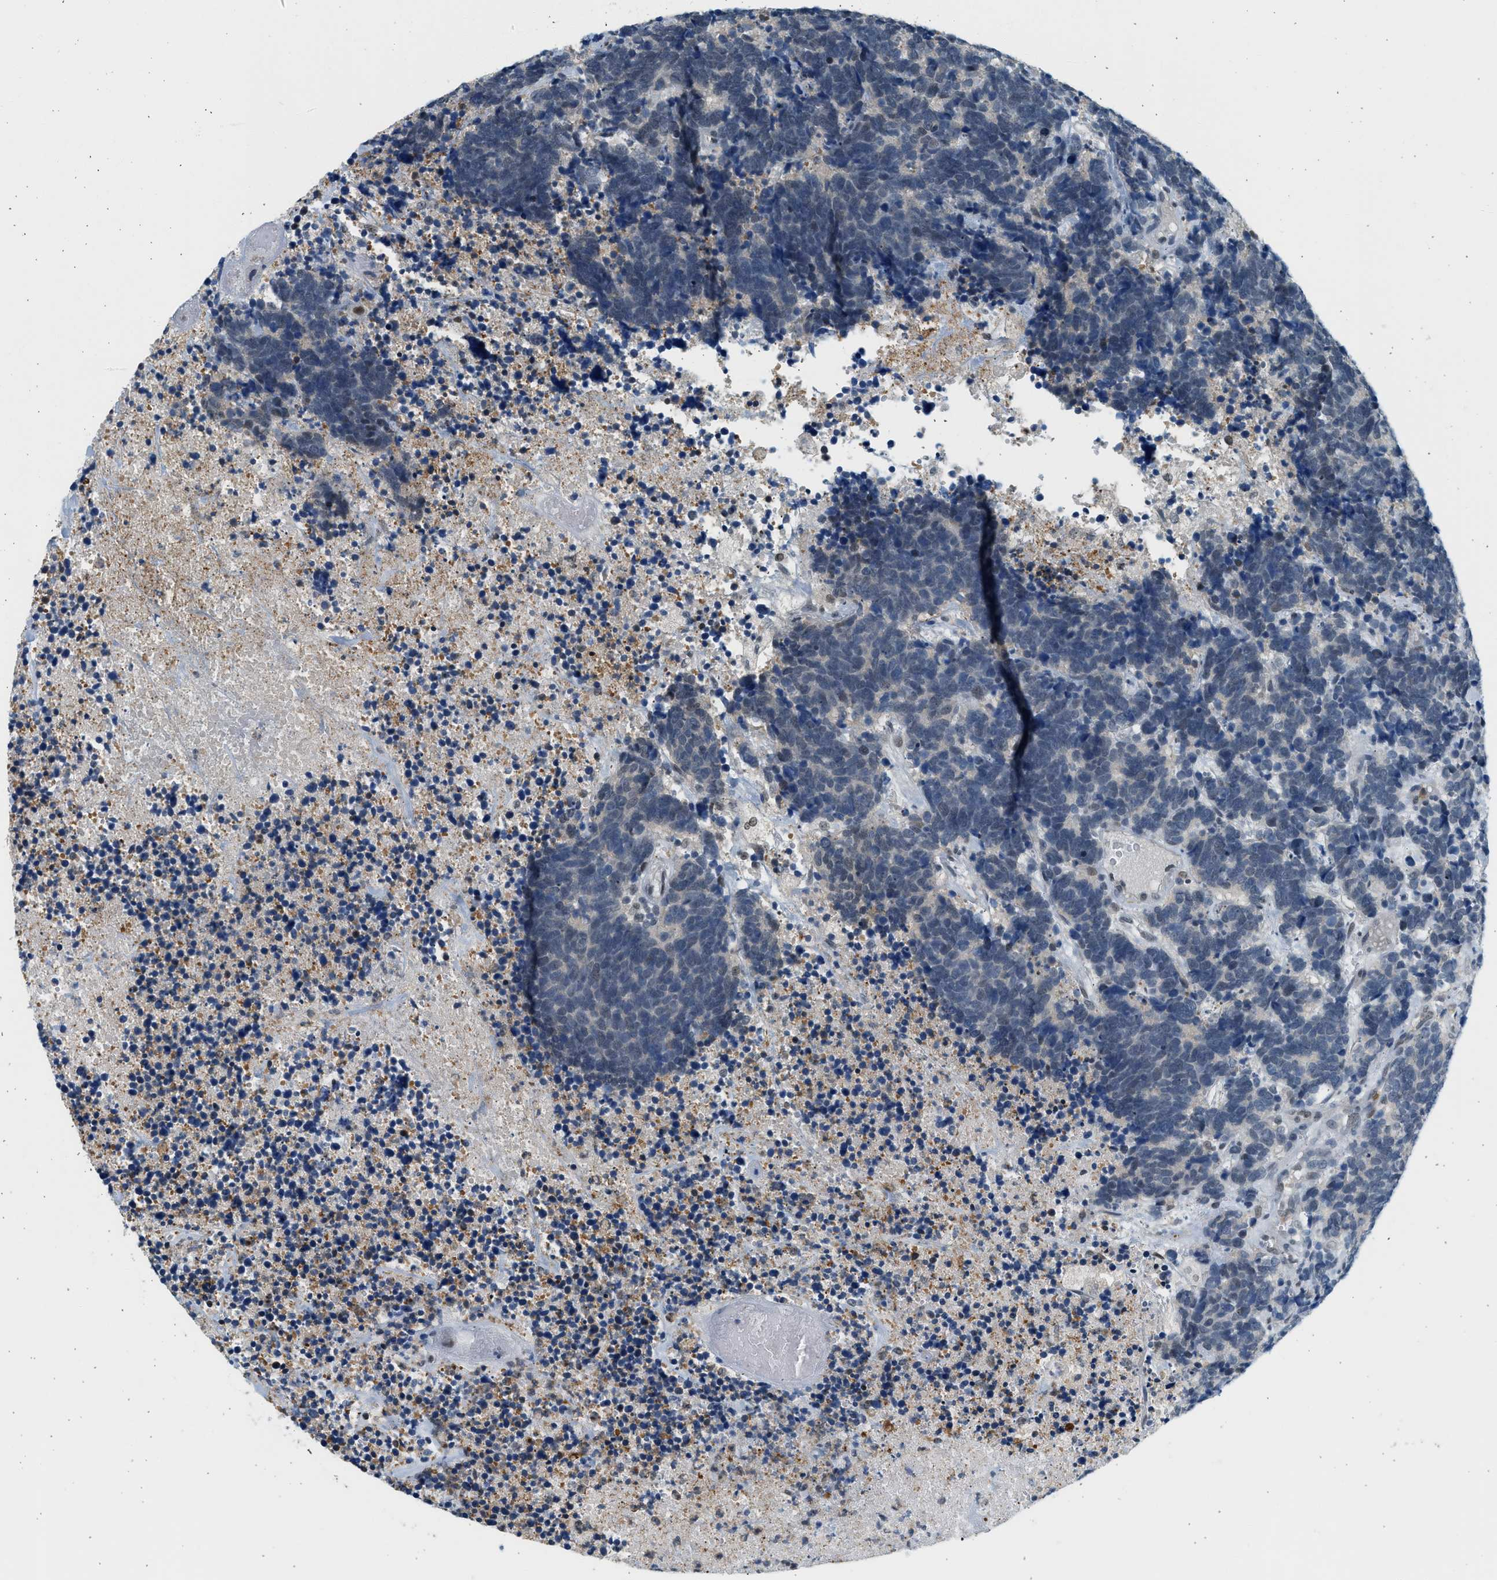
{"staining": {"intensity": "negative", "quantity": "none", "location": "none"}, "tissue": "carcinoid", "cell_type": "Tumor cells", "image_type": "cancer", "snomed": [{"axis": "morphology", "description": "Carcinoma, NOS"}, {"axis": "morphology", "description": "Carcinoid, malignant, NOS"}, {"axis": "topography", "description": "Urinary bladder"}], "caption": "Immunohistochemistry of human carcinoid displays no positivity in tumor cells.", "gene": "HIPK1", "patient": {"sex": "male", "age": 57}}